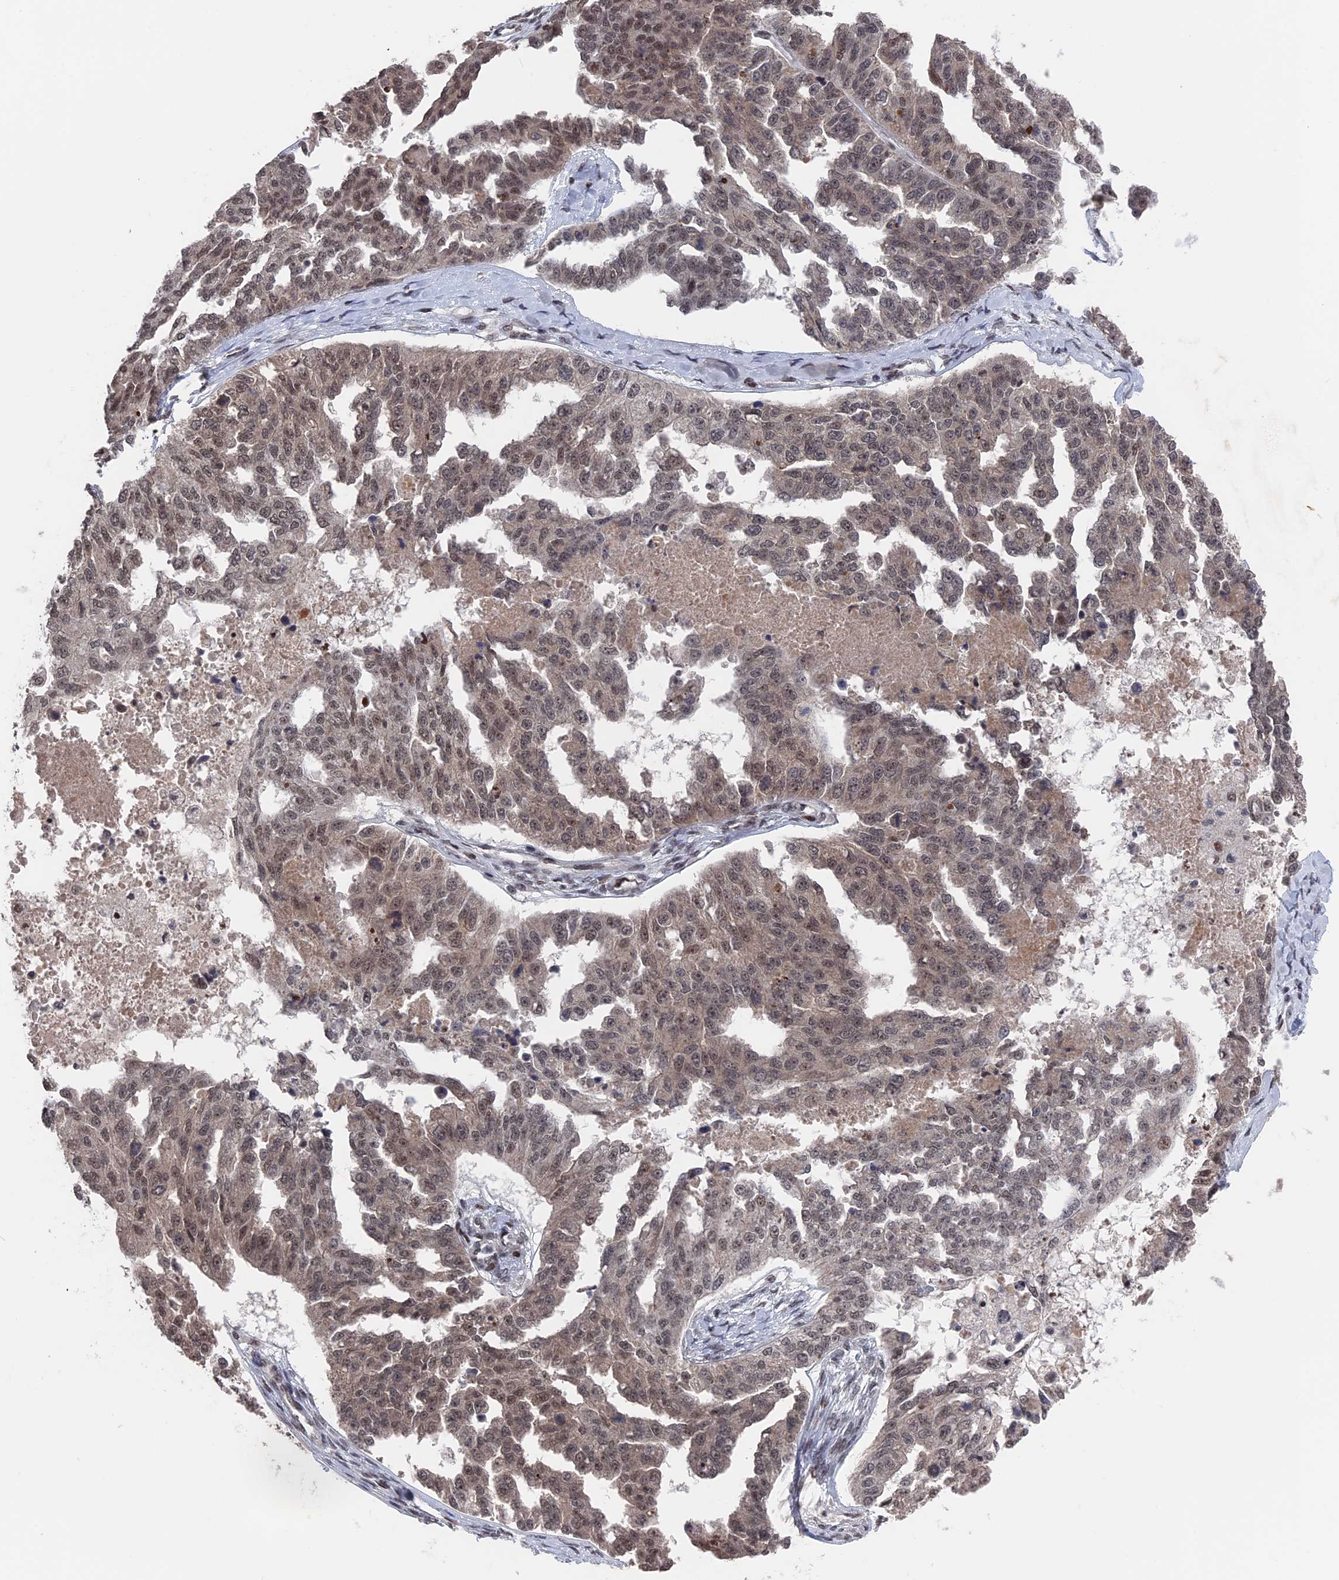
{"staining": {"intensity": "weak", "quantity": ">75%", "location": "nuclear"}, "tissue": "ovarian cancer", "cell_type": "Tumor cells", "image_type": "cancer", "snomed": [{"axis": "morphology", "description": "Cystadenocarcinoma, serous, NOS"}, {"axis": "topography", "description": "Ovary"}], "caption": "Ovarian cancer (serous cystadenocarcinoma) tissue shows weak nuclear staining in approximately >75% of tumor cells, visualized by immunohistochemistry.", "gene": "NR2C2AP", "patient": {"sex": "female", "age": 58}}